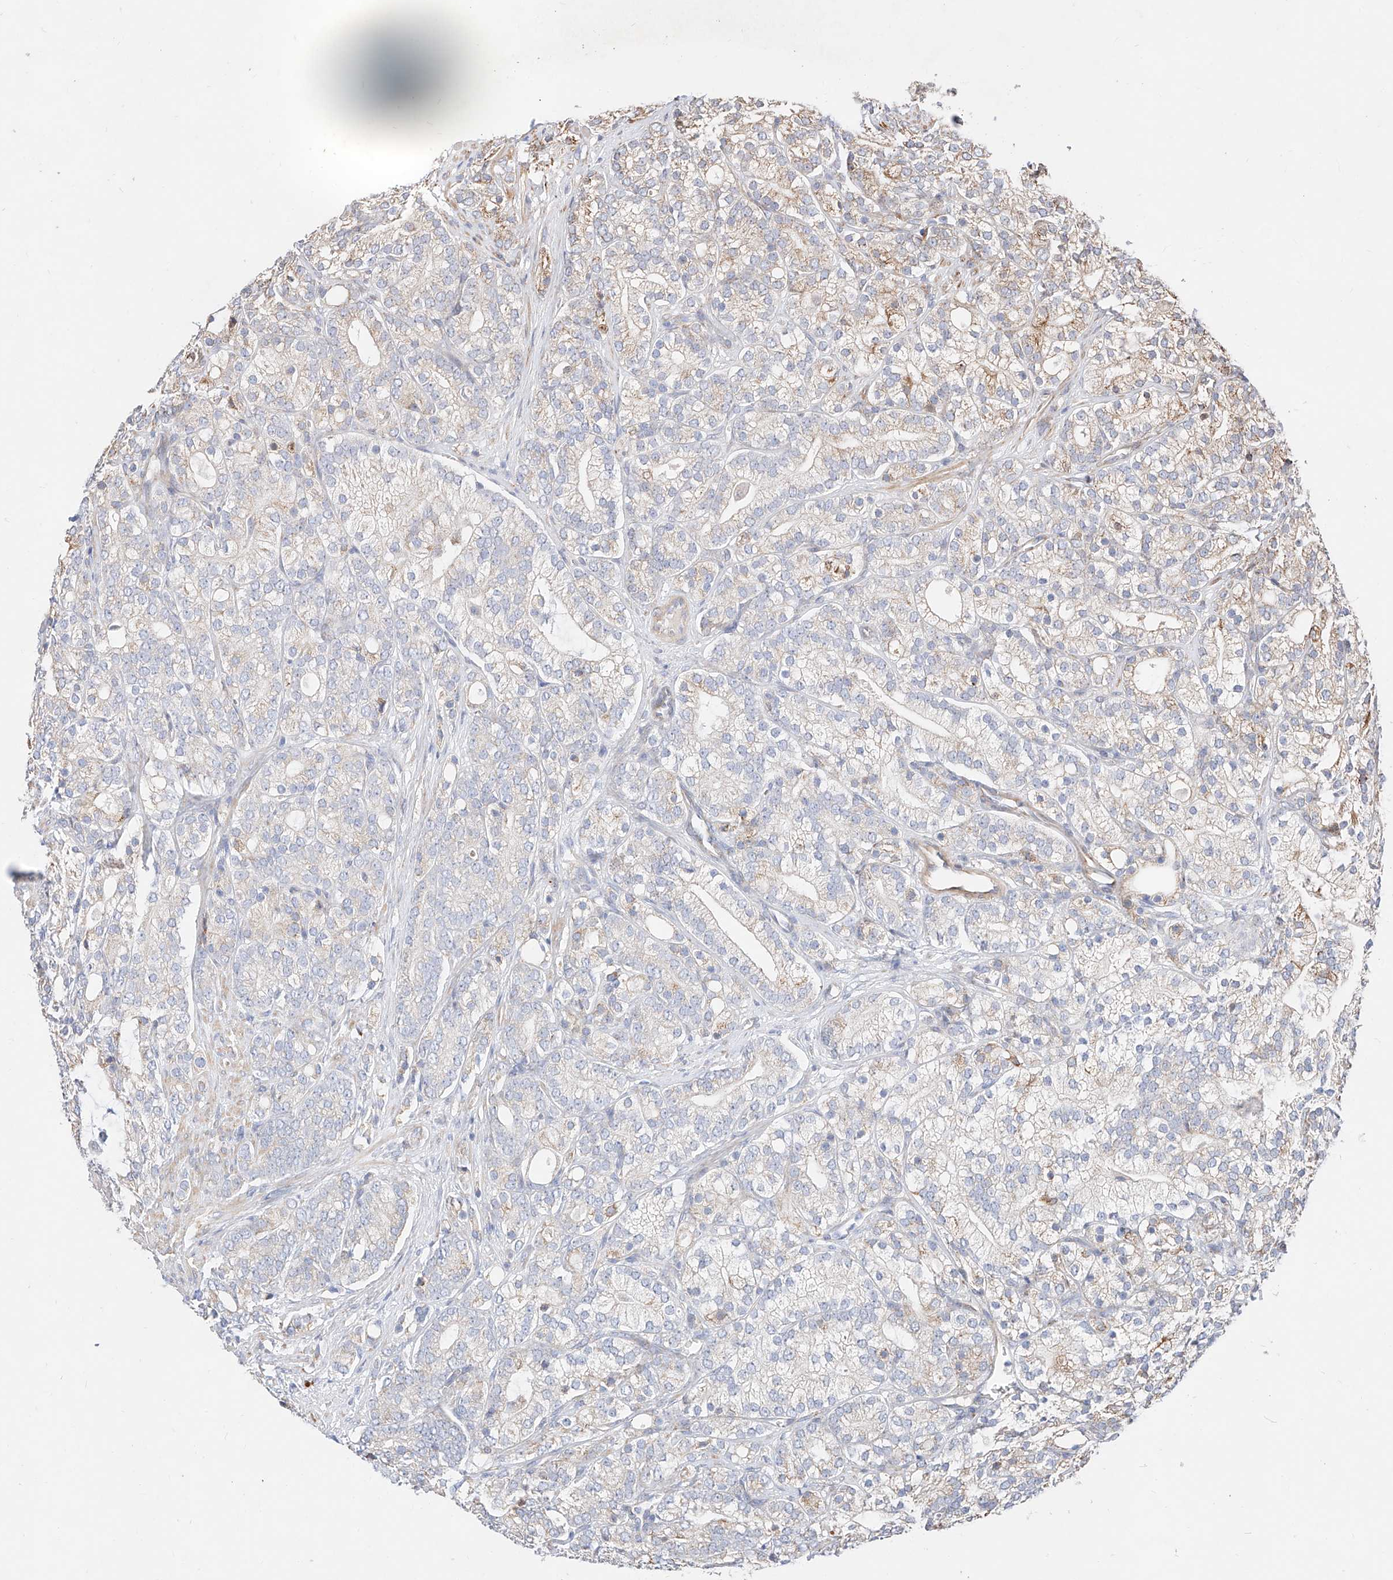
{"staining": {"intensity": "weak", "quantity": "<25%", "location": "cytoplasmic/membranous"}, "tissue": "prostate cancer", "cell_type": "Tumor cells", "image_type": "cancer", "snomed": [{"axis": "morphology", "description": "Adenocarcinoma, High grade"}, {"axis": "topography", "description": "Prostate"}], "caption": "High magnification brightfield microscopy of prostate cancer (adenocarcinoma (high-grade)) stained with DAB (3,3'-diaminobenzidine) (brown) and counterstained with hematoxylin (blue): tumor cells show no significant expression.", "gene": "ATP9B", "patient": {"sex": "male", "age": 57}}